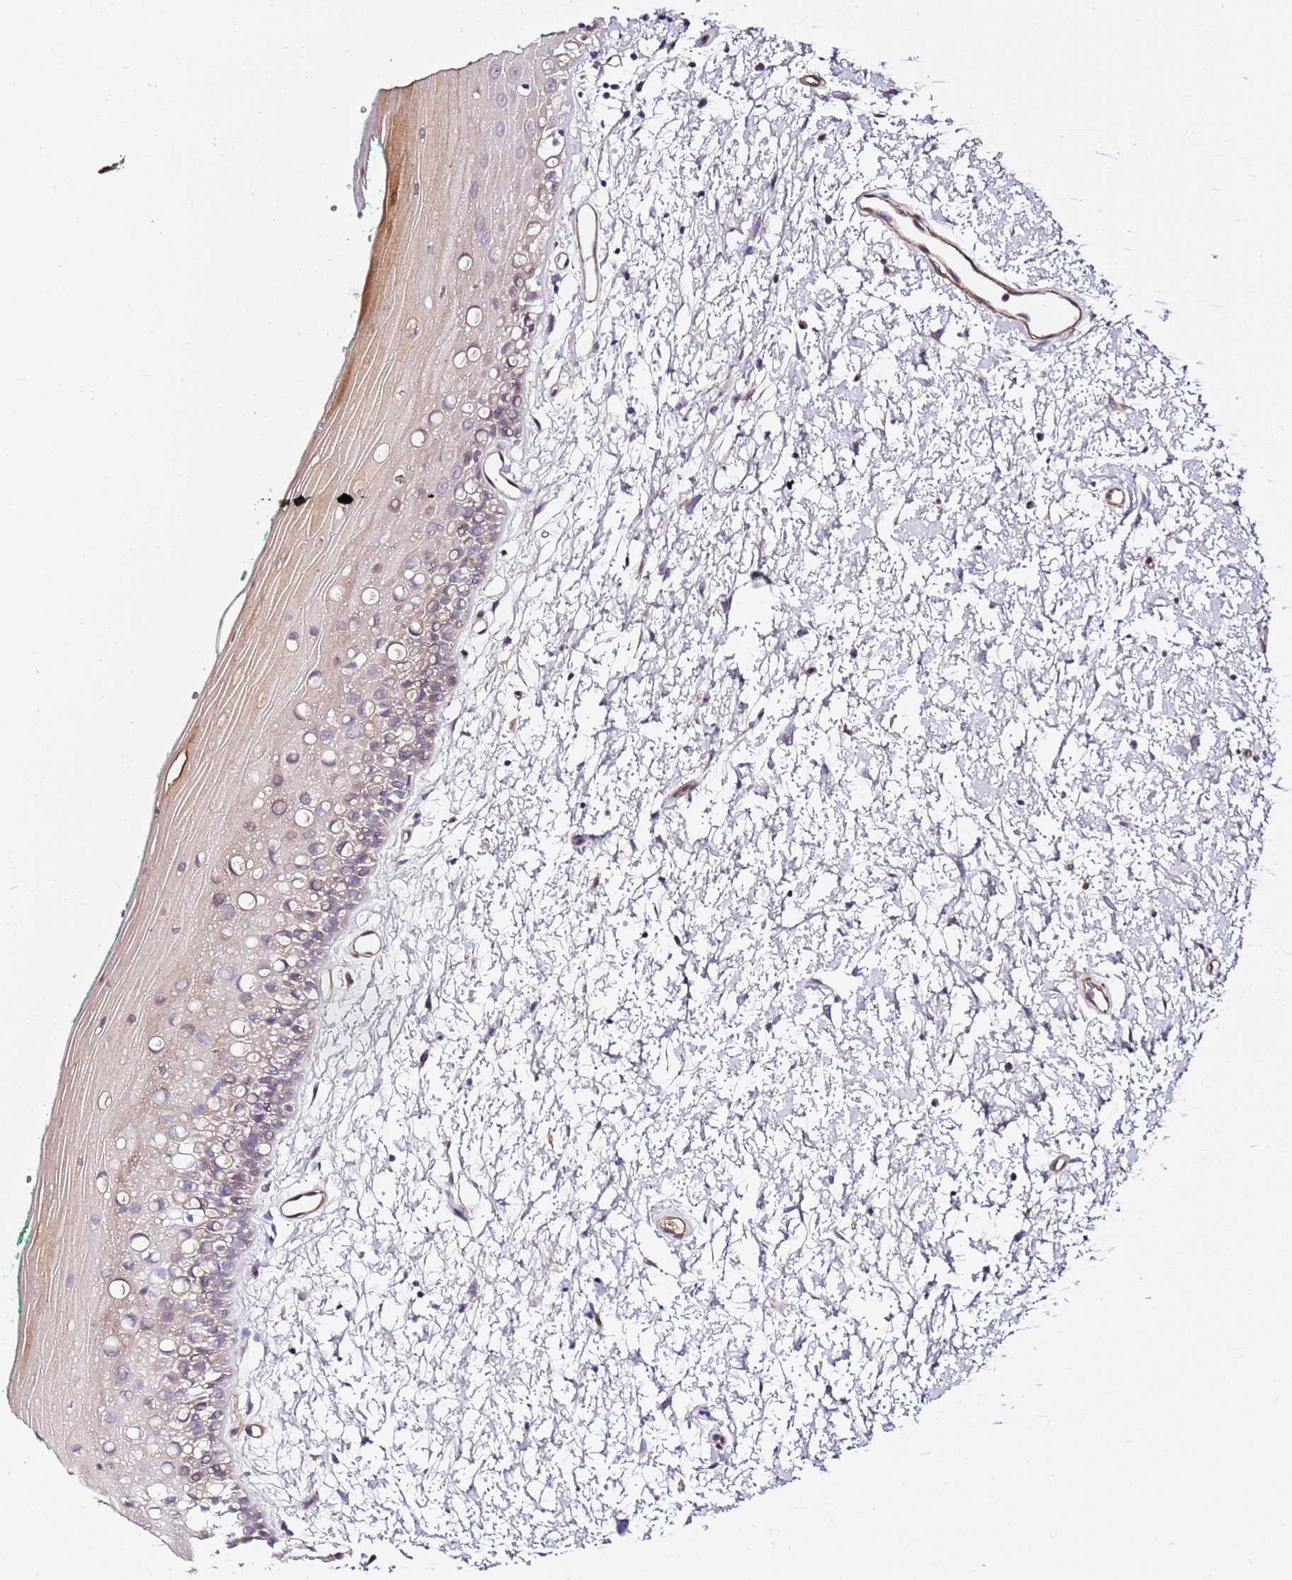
{"staining": {"intensity": "moderate", "quantity": "<25%", "location": "cytoplasmic/membranous"}, "tissue": "oral mucosa", "cell_type": "Squamous epithelial cells", "image_type": "normal", "snomed": [{"axis": "morphology", "description": "Normal tissue, NOS"}, {"axis": "topography", "description": "Oral tissue"}], "caption": "IHC of benign oral mucosa exhibits low levels of moderate cytoplasmic/membranous expression in about <25% of squamous epithelial cells.", "gene": "EPS8L1", "patient": {"sex": "female", "age": 70}}